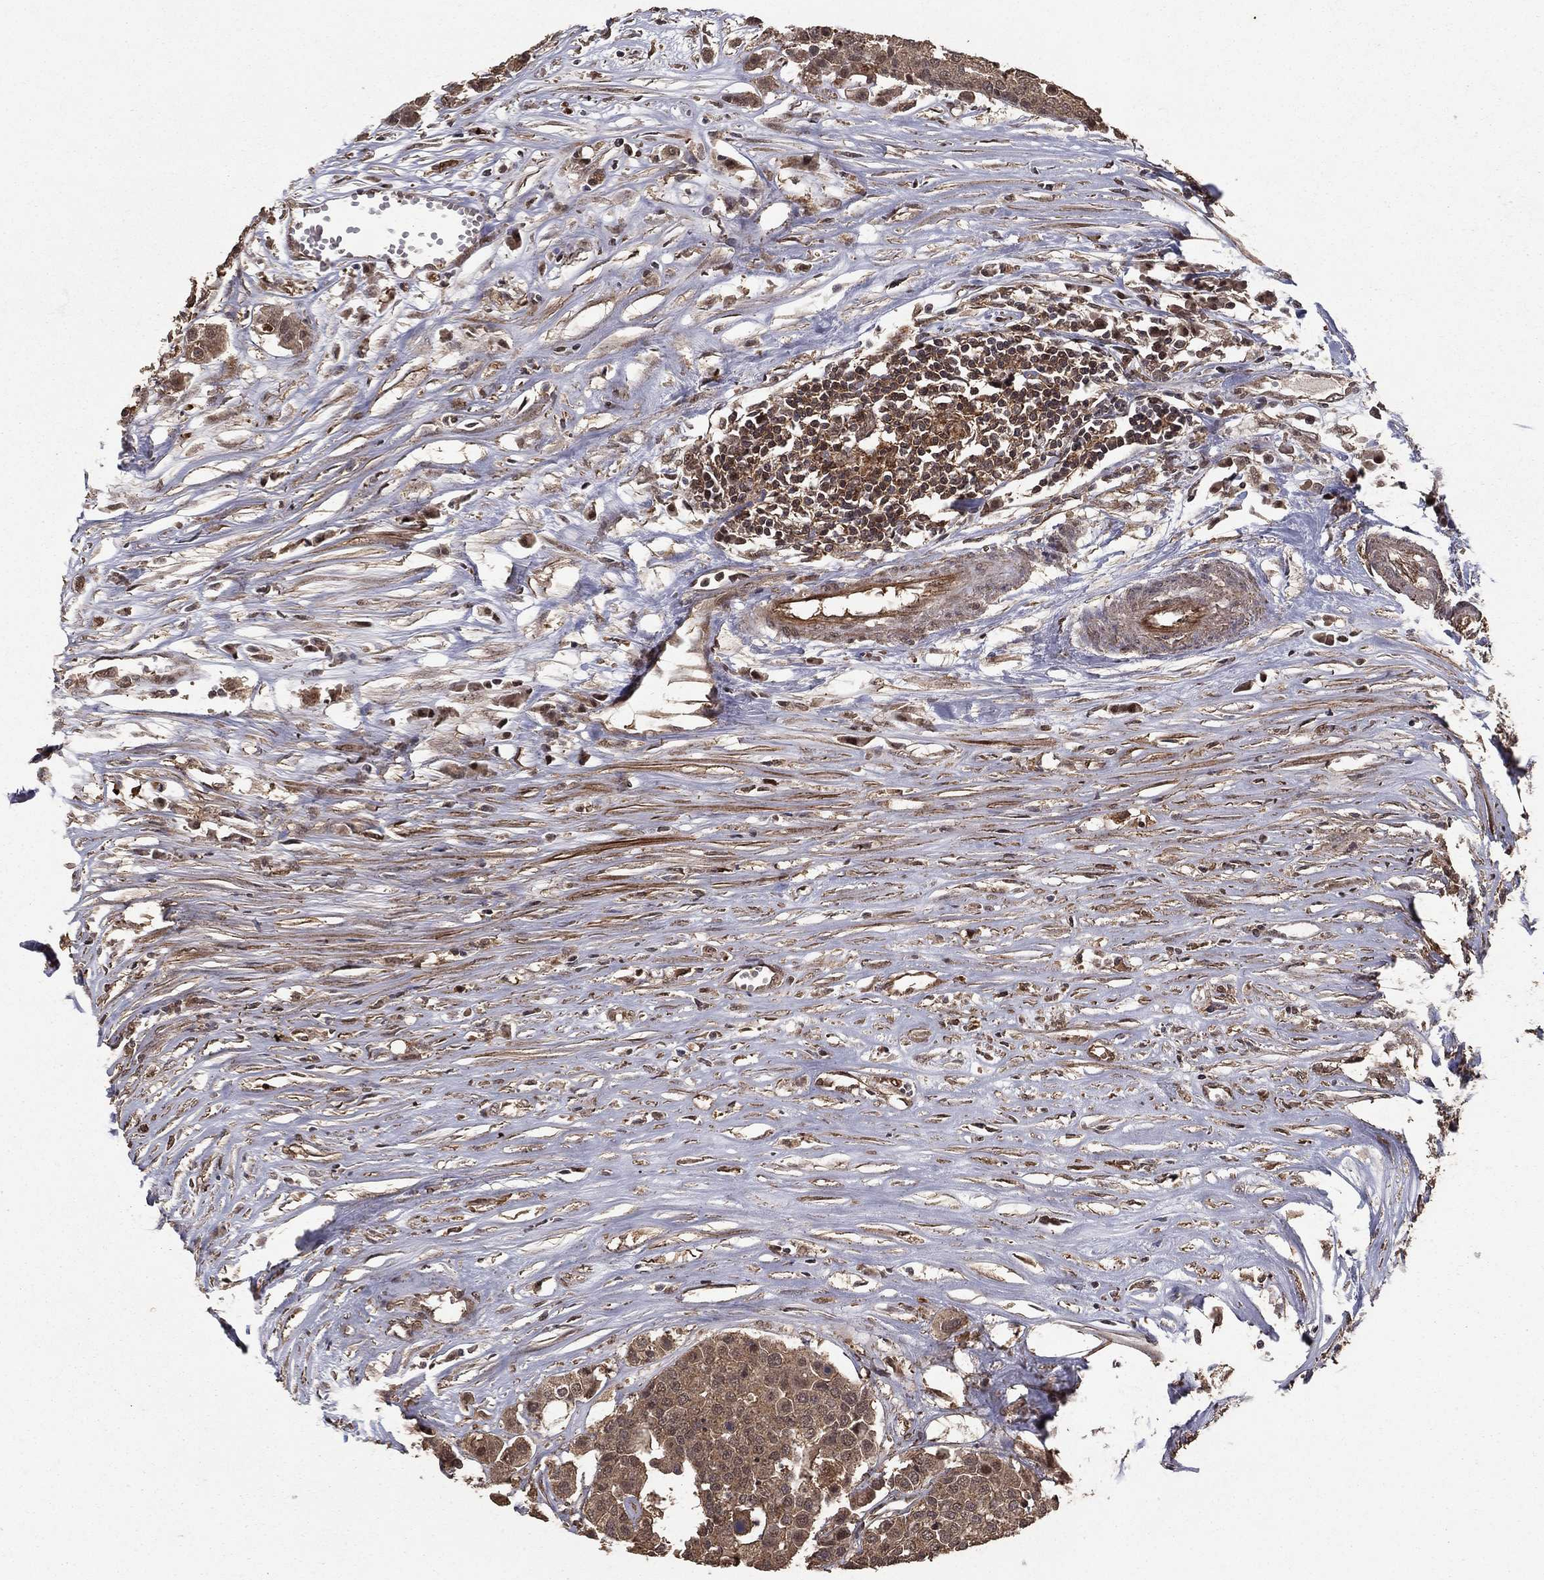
{"staining": {"intensity": "weak", "quantity": ">75%", "location": "cytoplasmic/membranous"}, "tissue": "carcinoid", "cell_type": "Tumor cells", "image_type": "cancer", "snomed": [{"axis": "morphology", "description": "Carcinoid, malignant, NOS"}, {"axis": "topography", "description": "Colon"}], "caption": "Immunohistochemical staining of human malignant carcinoid reveals low levels of weak cytoplasmic/membranous positivity in about >75% of tumor cells.", "gene": "PRDM1", "patient": {"sex": "male", "age": 81}}